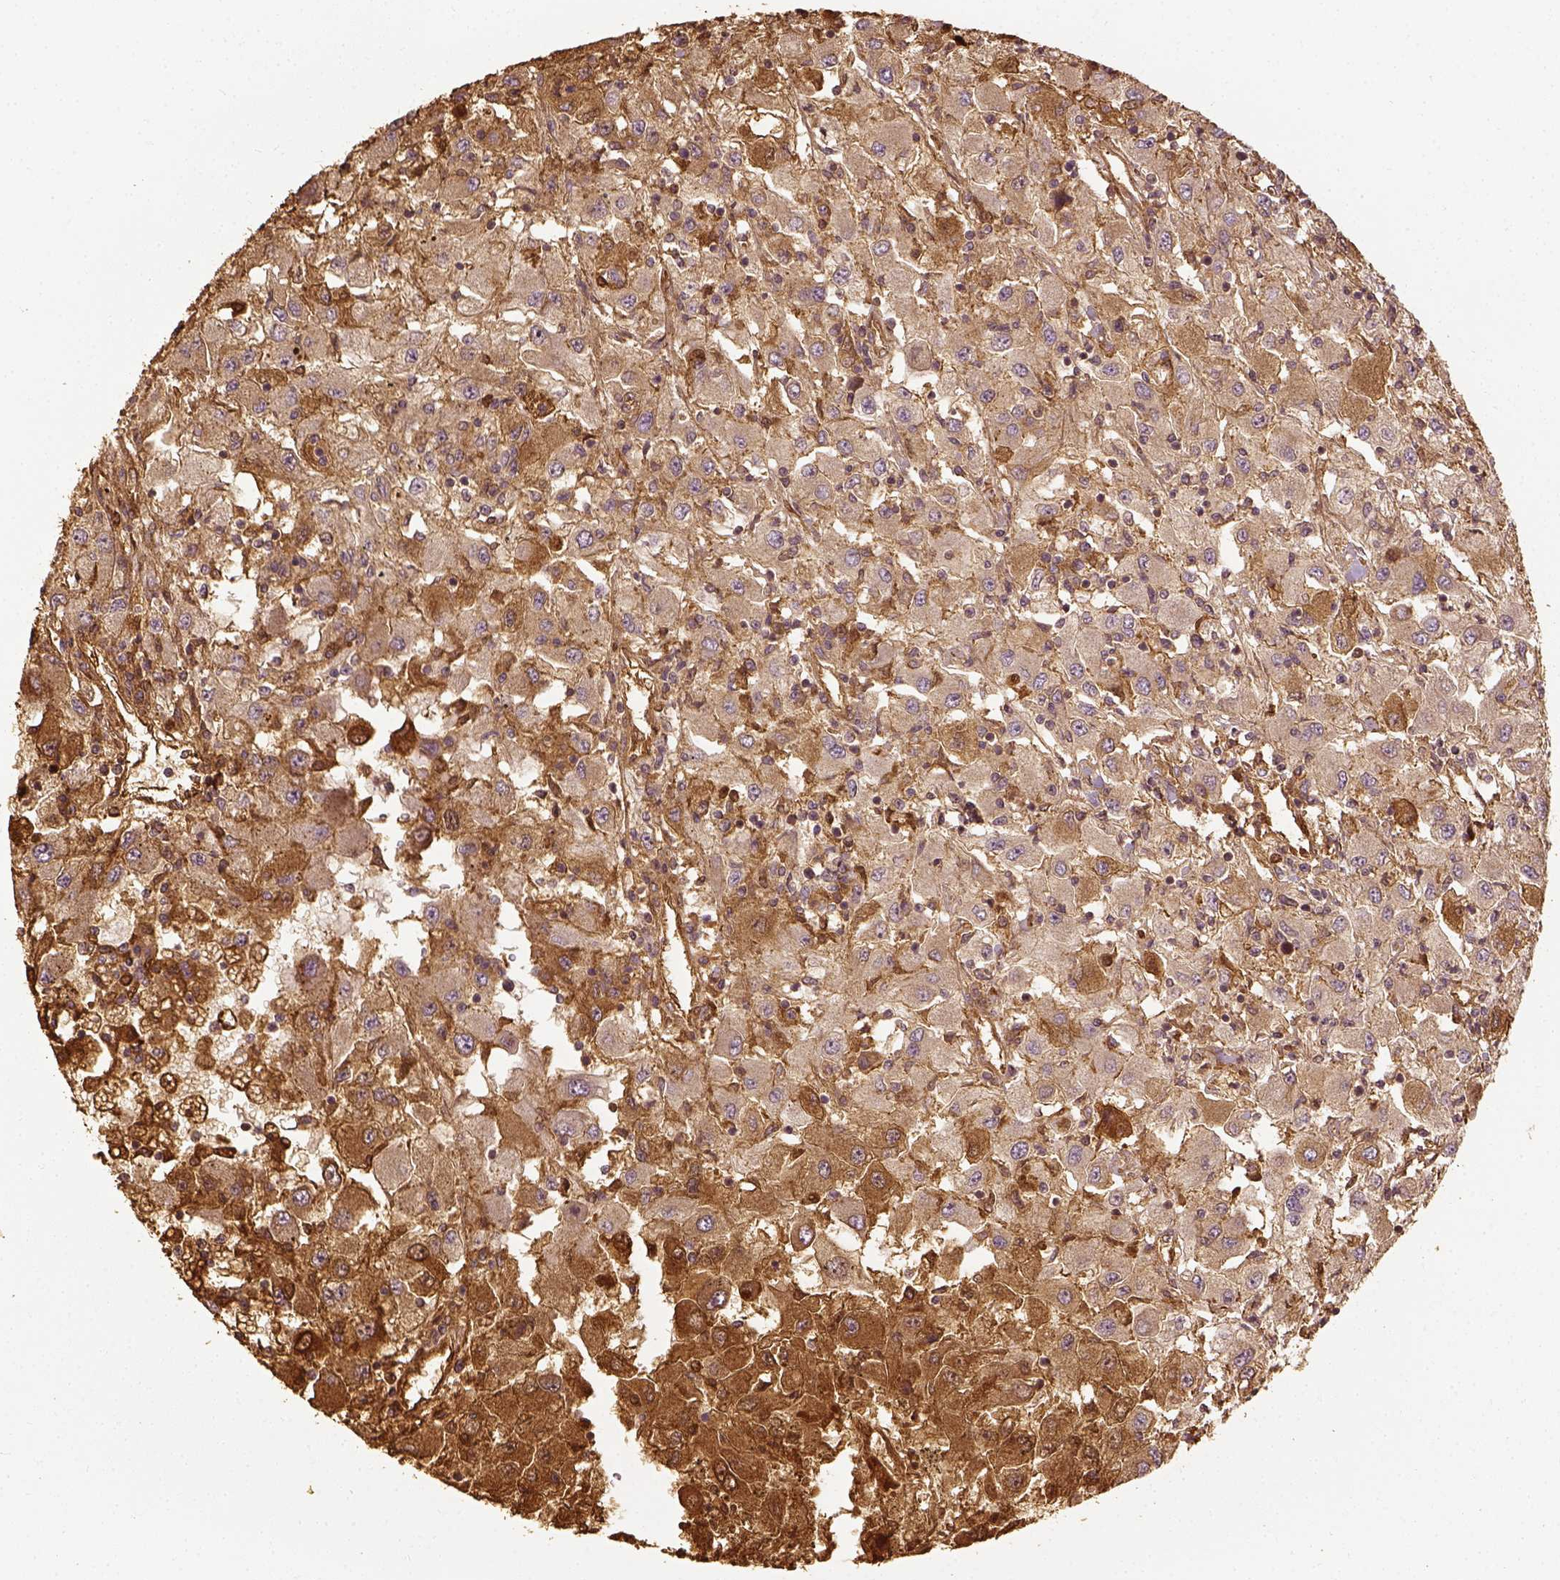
{"staining": {"intensity": "moderate", "quantity": ">75%", "location": "cytoplasmic/membranous"}, "tissue": "renal cancer", "cell_type": "Tumor cells", "image_type": "cancer", "snomed": [{"axis": "morphology", "description": "Adenocarcinoma, NOS"}, {"axis": "topography", "description": "Kidney"}], "caption": "Renal cancer (adenocarcinoma) stained for a protein exhibits moderate cytoplasmic/membranous positivity in tumor cells.", "gene": "VEGFA", "patient": {"sex": "female", "age": 67}}